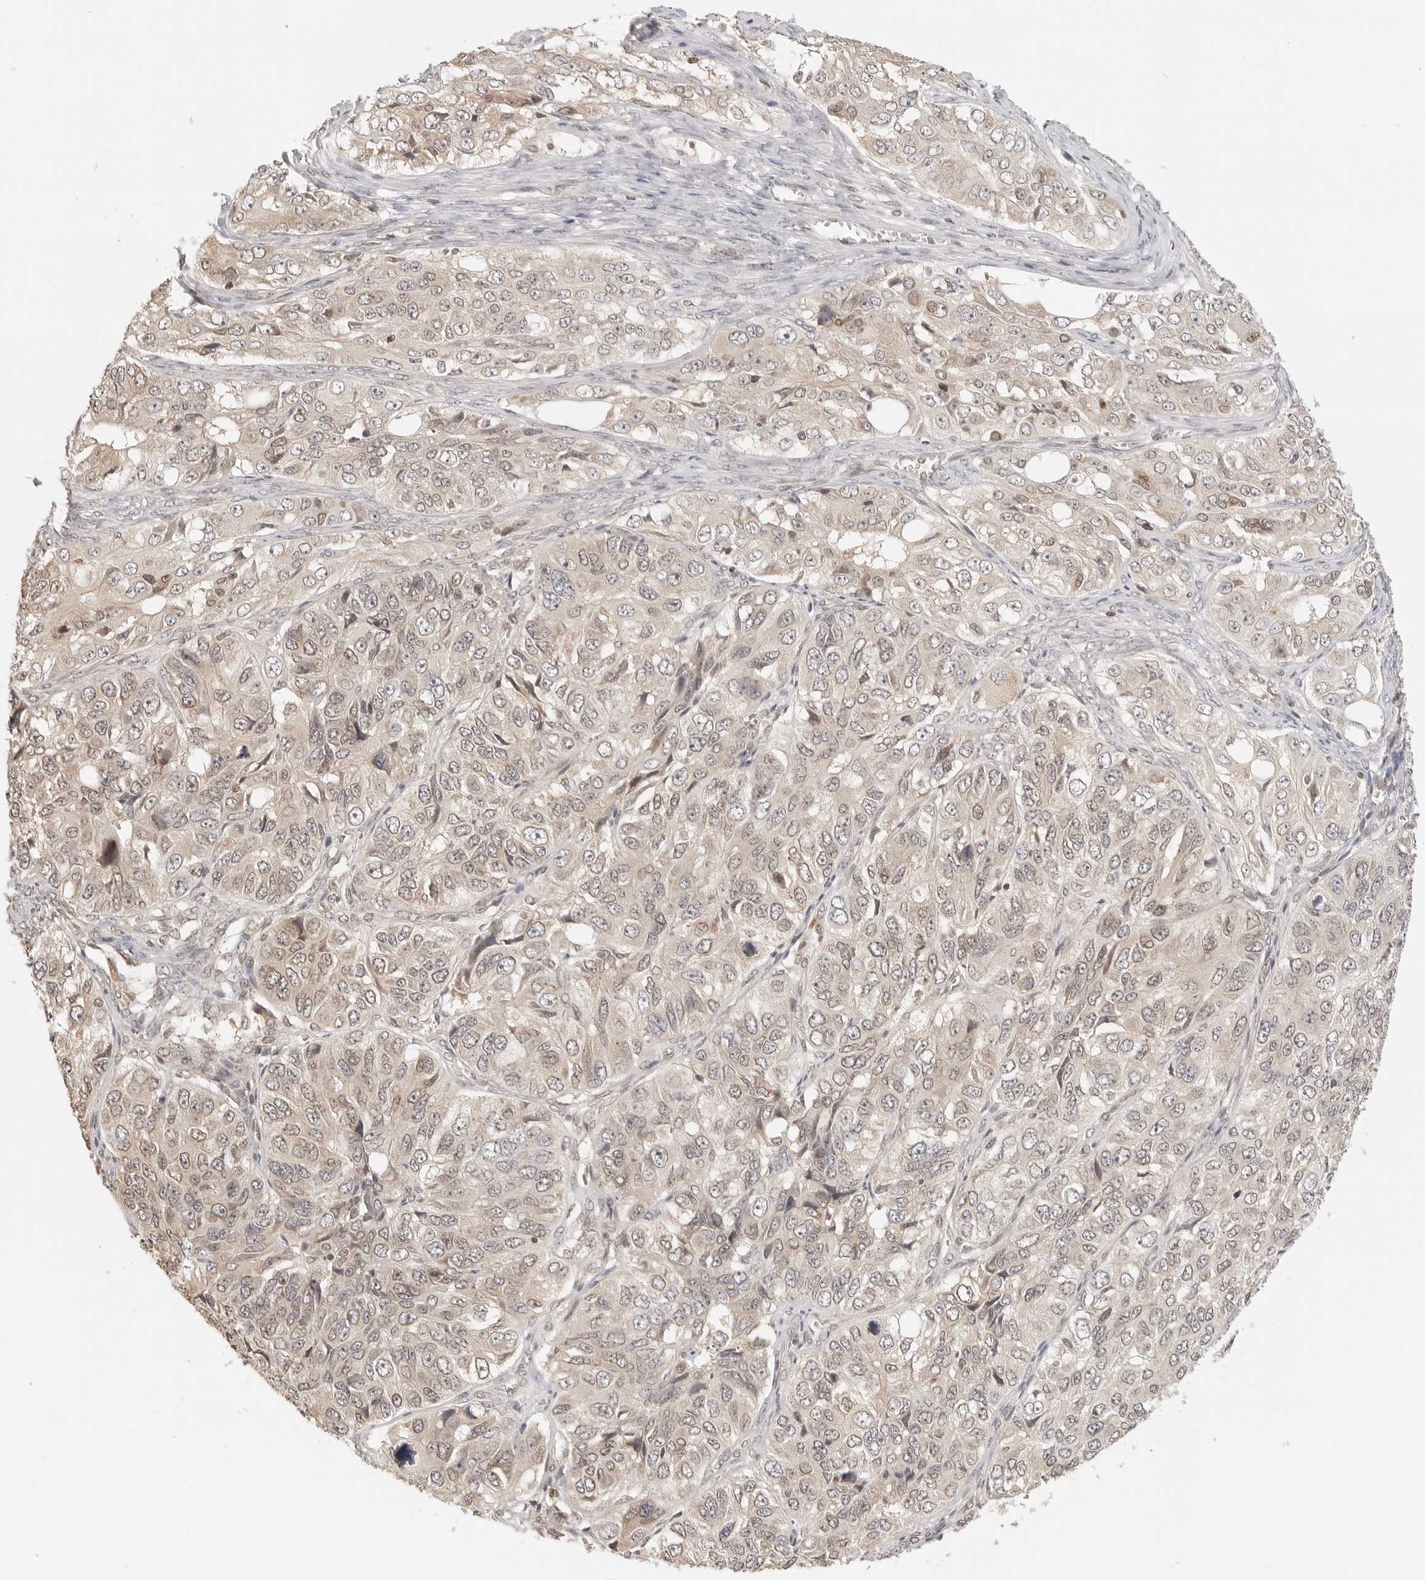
{"staining": {"intensity": "weak", "quantity": "25%-75%", "location": "cytoplasmic/membranous,nuclear"}, "tissue": "ovarian cancer", "cell_type": "Tumor cells", "image_type": "cancer", "snomed": [{"axis": "morphology", "description": "Carcinoma, endometroid"}, {"axis": "topography", "description": "Ovary"}], "caption": "Brown immunohistochemical staining in ovarian cancer (endometroid carcinoma) demonstrates weak cytoplasmic/membranous and nuclear expression in about 25%-75% of tumor cells.", "gene": "POLH", "patient": {"sex": "female", "age": 51}}